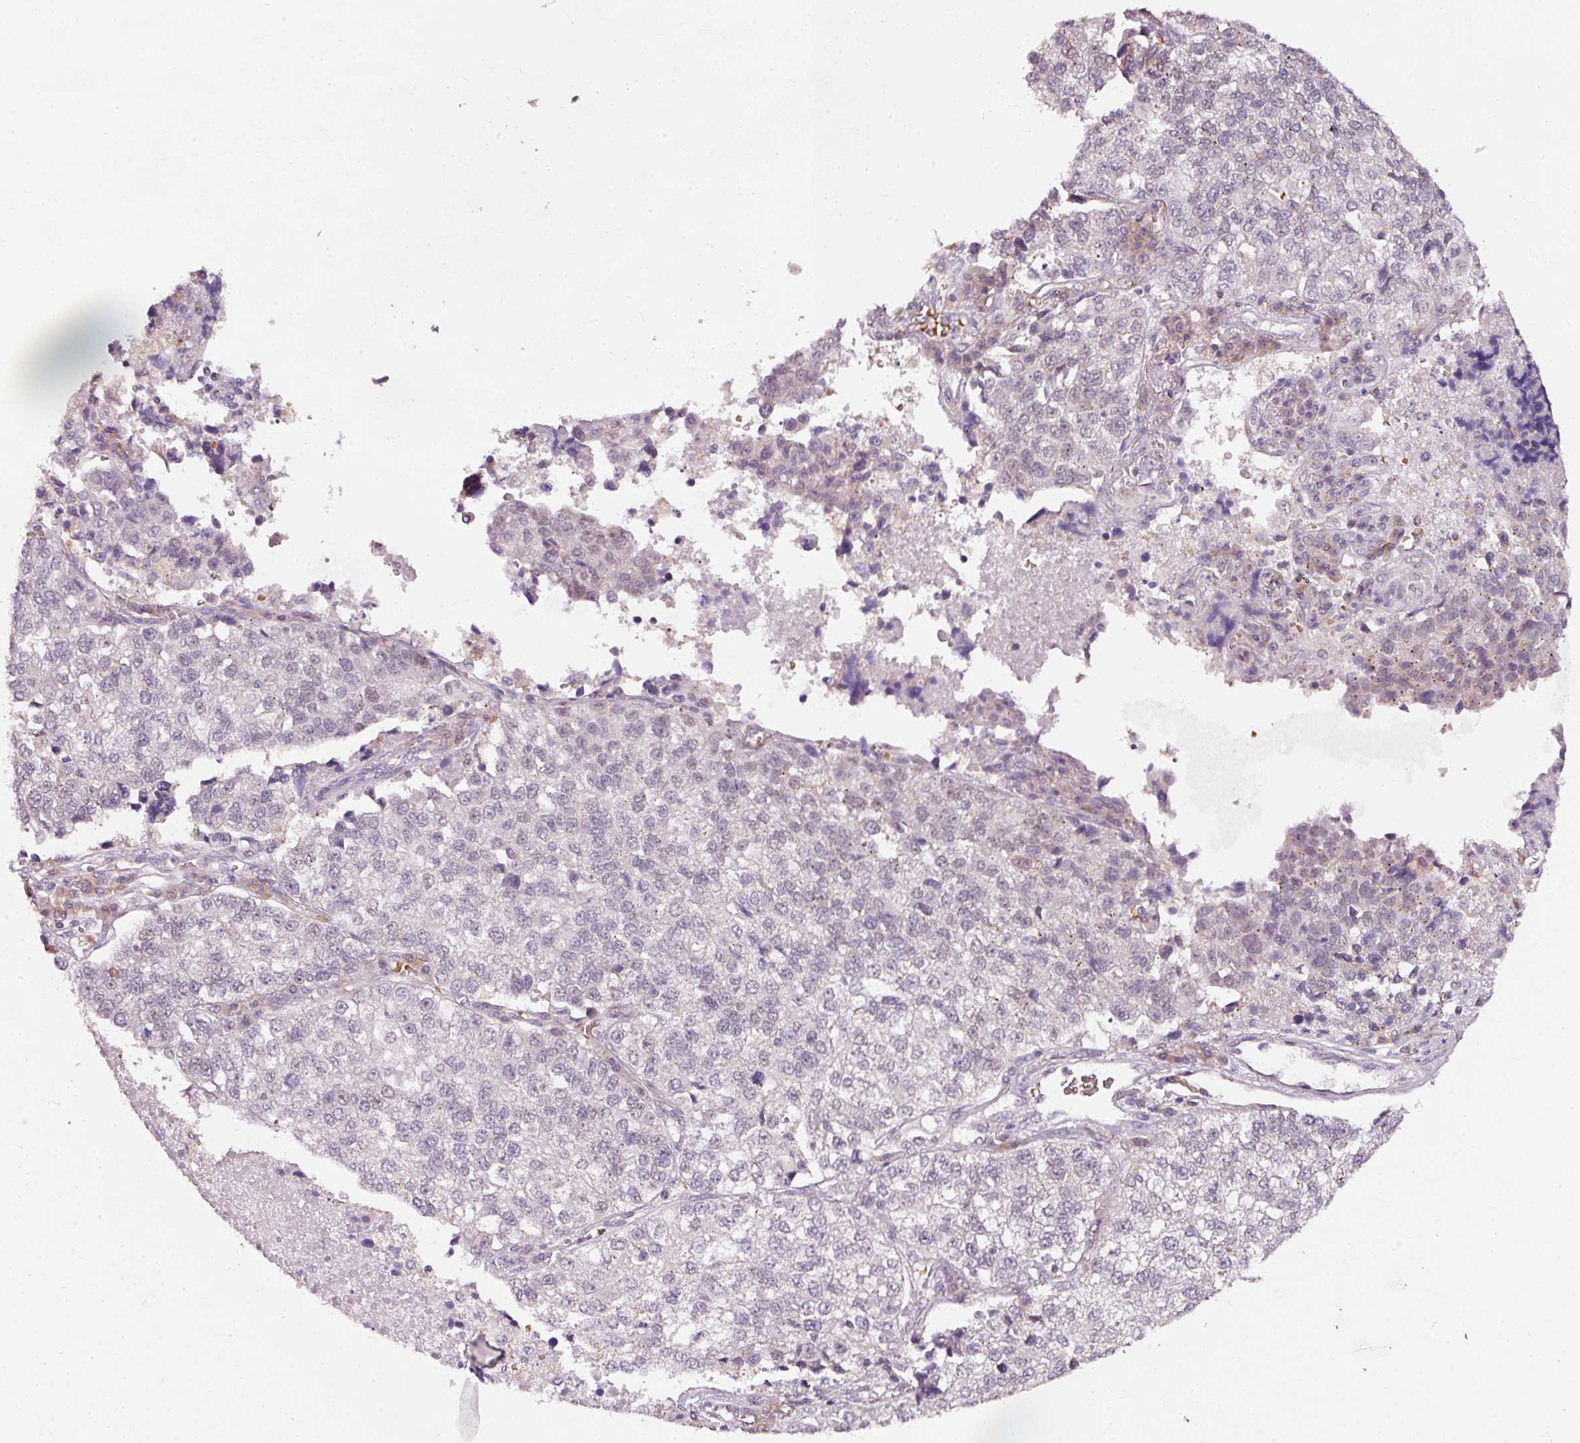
{"staining": {"intensity": "negative", "quantity": "none", "location": "none"}, "tissue": "lung cancer", "cell_type": "Tumor cells", "image_type": "cancer", "snomed": [{"axis": "morphology", "description": "Adenocarcinoma, NOS"}, {"axis": "topography", "description": "Lung"}], "caption": "This is an immunohistochemistry (IHC) histopathology image of adenocarcinoma (lung). There is no positivity in tumor cells.", "gene": "ZNF460", "patient": {"sex": "male", "age": 49}}